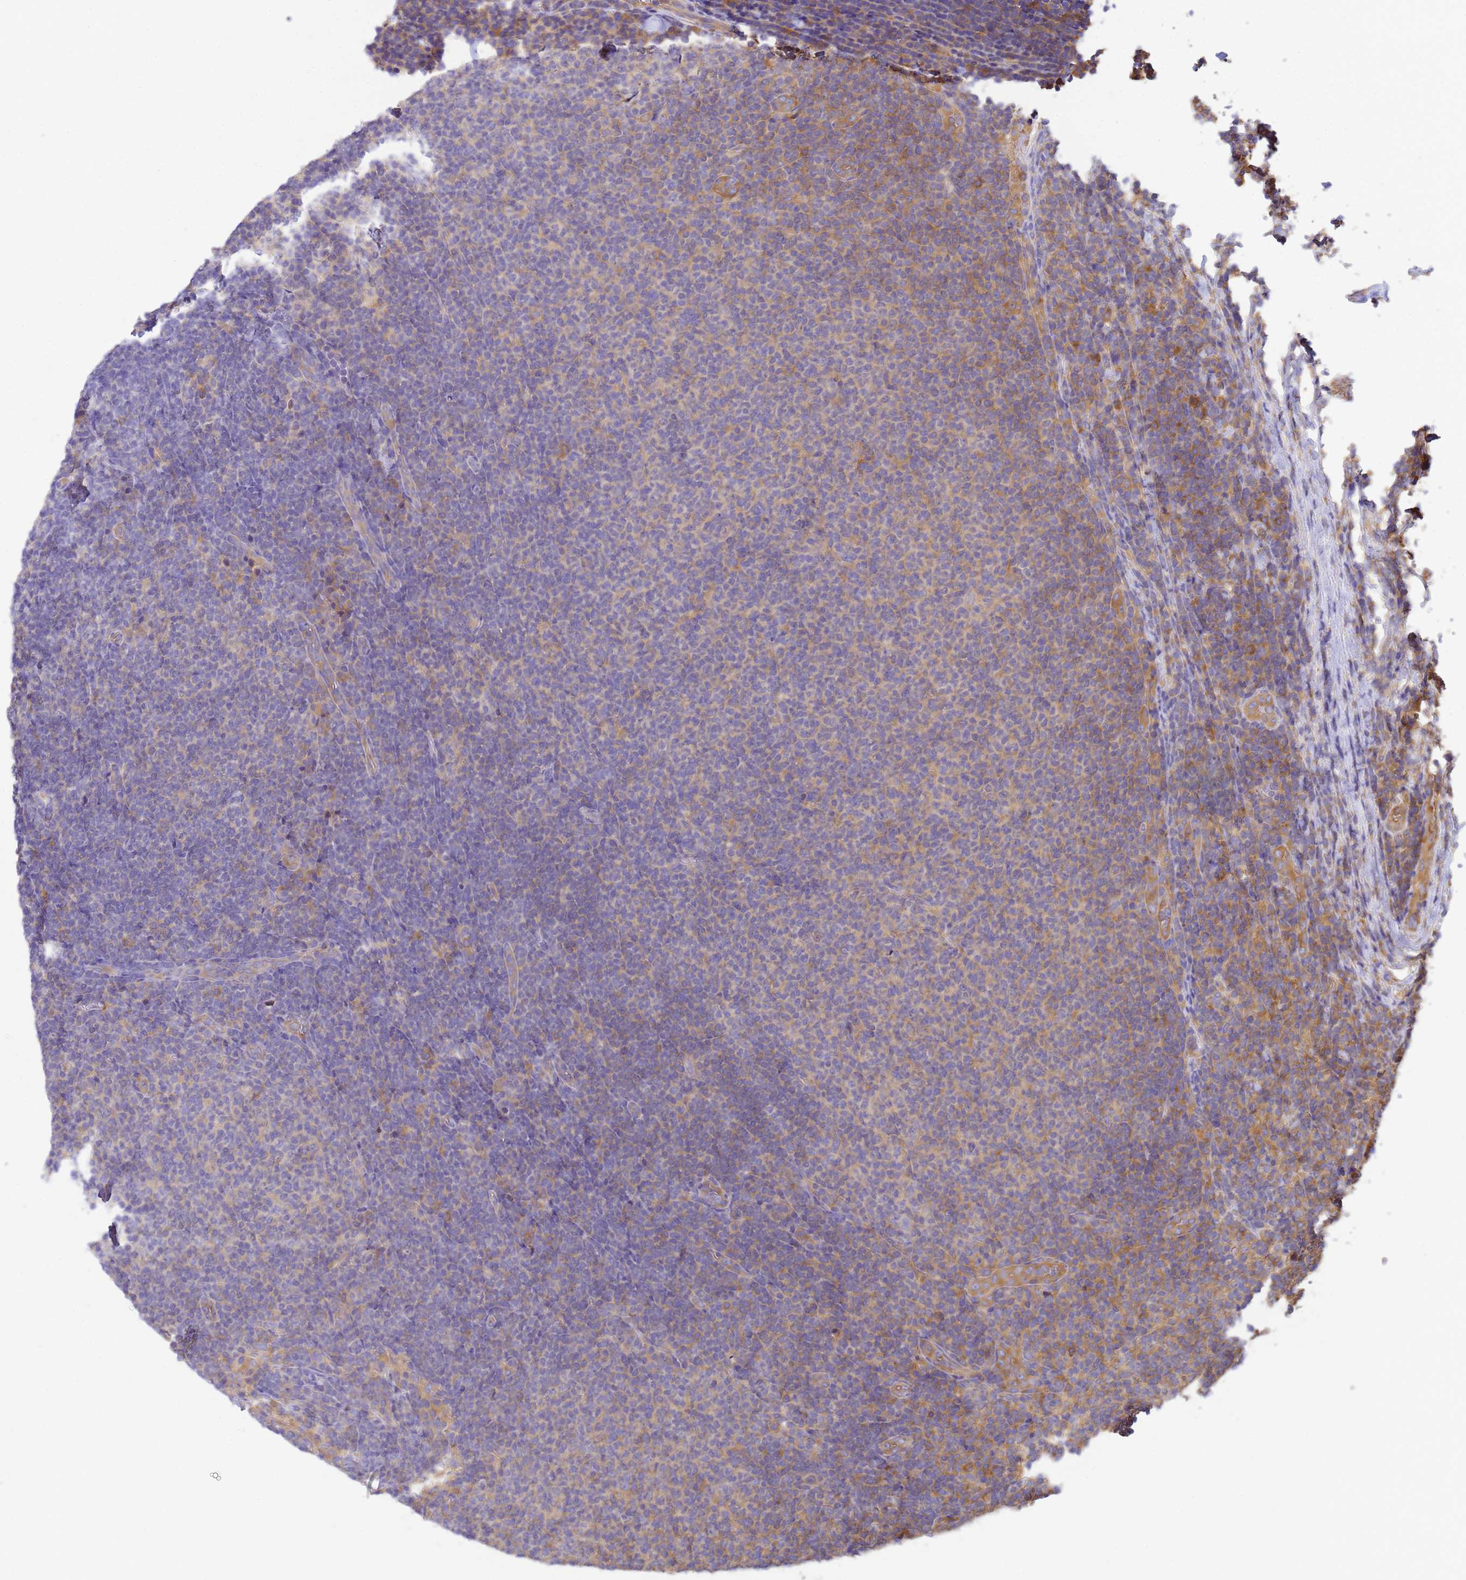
{"staining": {"intensity": "moderate", "quantity": "<25%", "location": "cytoplasmic/membranous"}, "tissue": "lymphoma", "cell_type": "Tumor cells", "image_type": "cancer", "snomed": [{"axis": "morphology", "description": "Malignant lymphoma, non-Hodgkin's type, Low grade"}, {"axis": "topography", "description": "Lymph node"}], "caption": "Lymphoma stained for a protein reveals moderate cytoplasmic/membranous positivity in tumor cells. Nuclei are stained in blue.", "gene": "NARS1", "patient": {"sex": "male", "age": 66}}